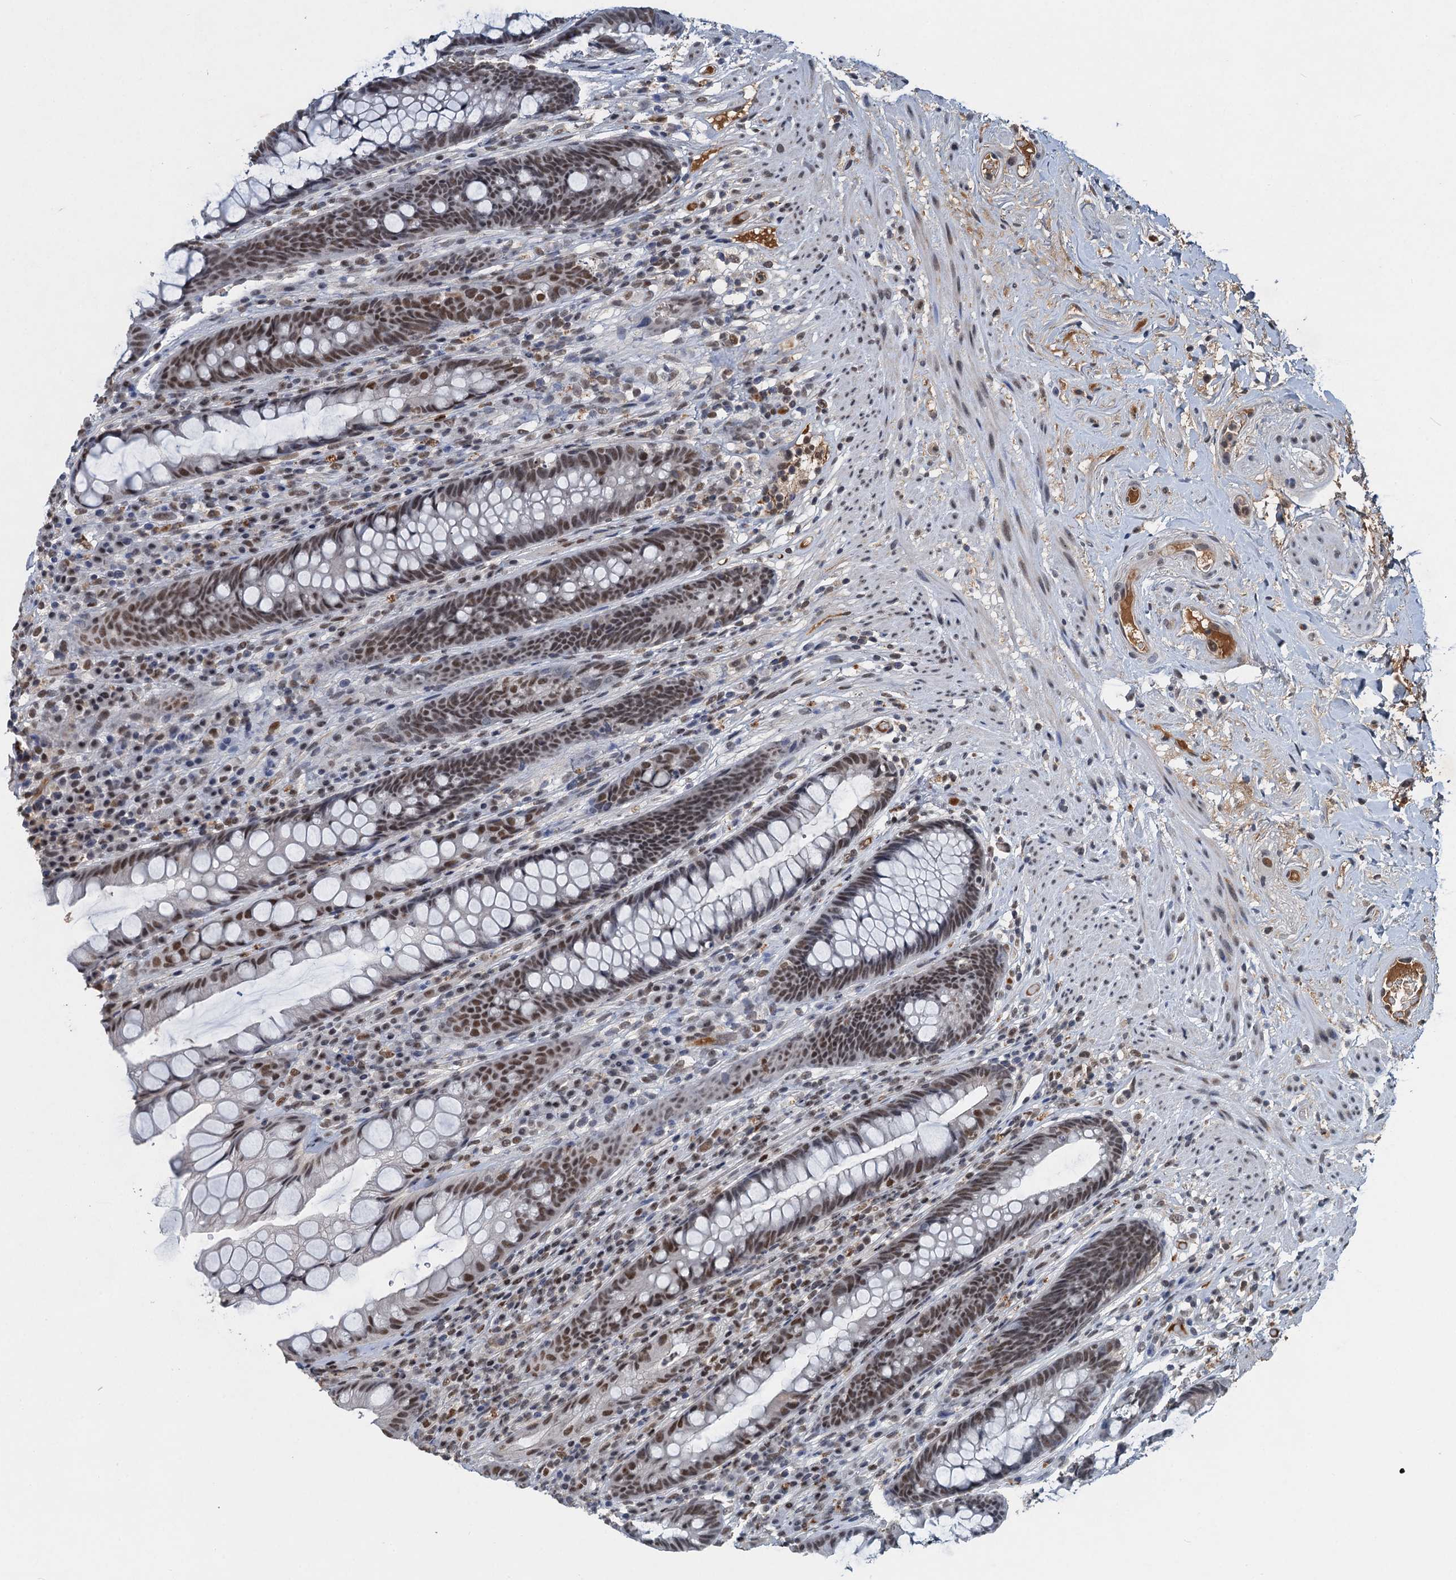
{"staining": {"intensity": "moderate", "quantity": "25%-75%", "location": "nuclear"}, "tissue": "rectum", "cell_type": "Glandular cells", "image_type": "normal", "snomed": [{"axis": "morphology", "description": "Normal tissue, NOS"}, {"axis": "topography", "description": "Rectum"}], "caption": "A micrograph of rectum stained for a protein shows moderate nuclear brown staining in glandular cells. The protein of interest is stained brown, and the nuclei are stained in blue (DAB IHC with brightfield microscopy, high magnification).", "gene": "CSTF3", "patient": {"sex": "male", "age": 74}}